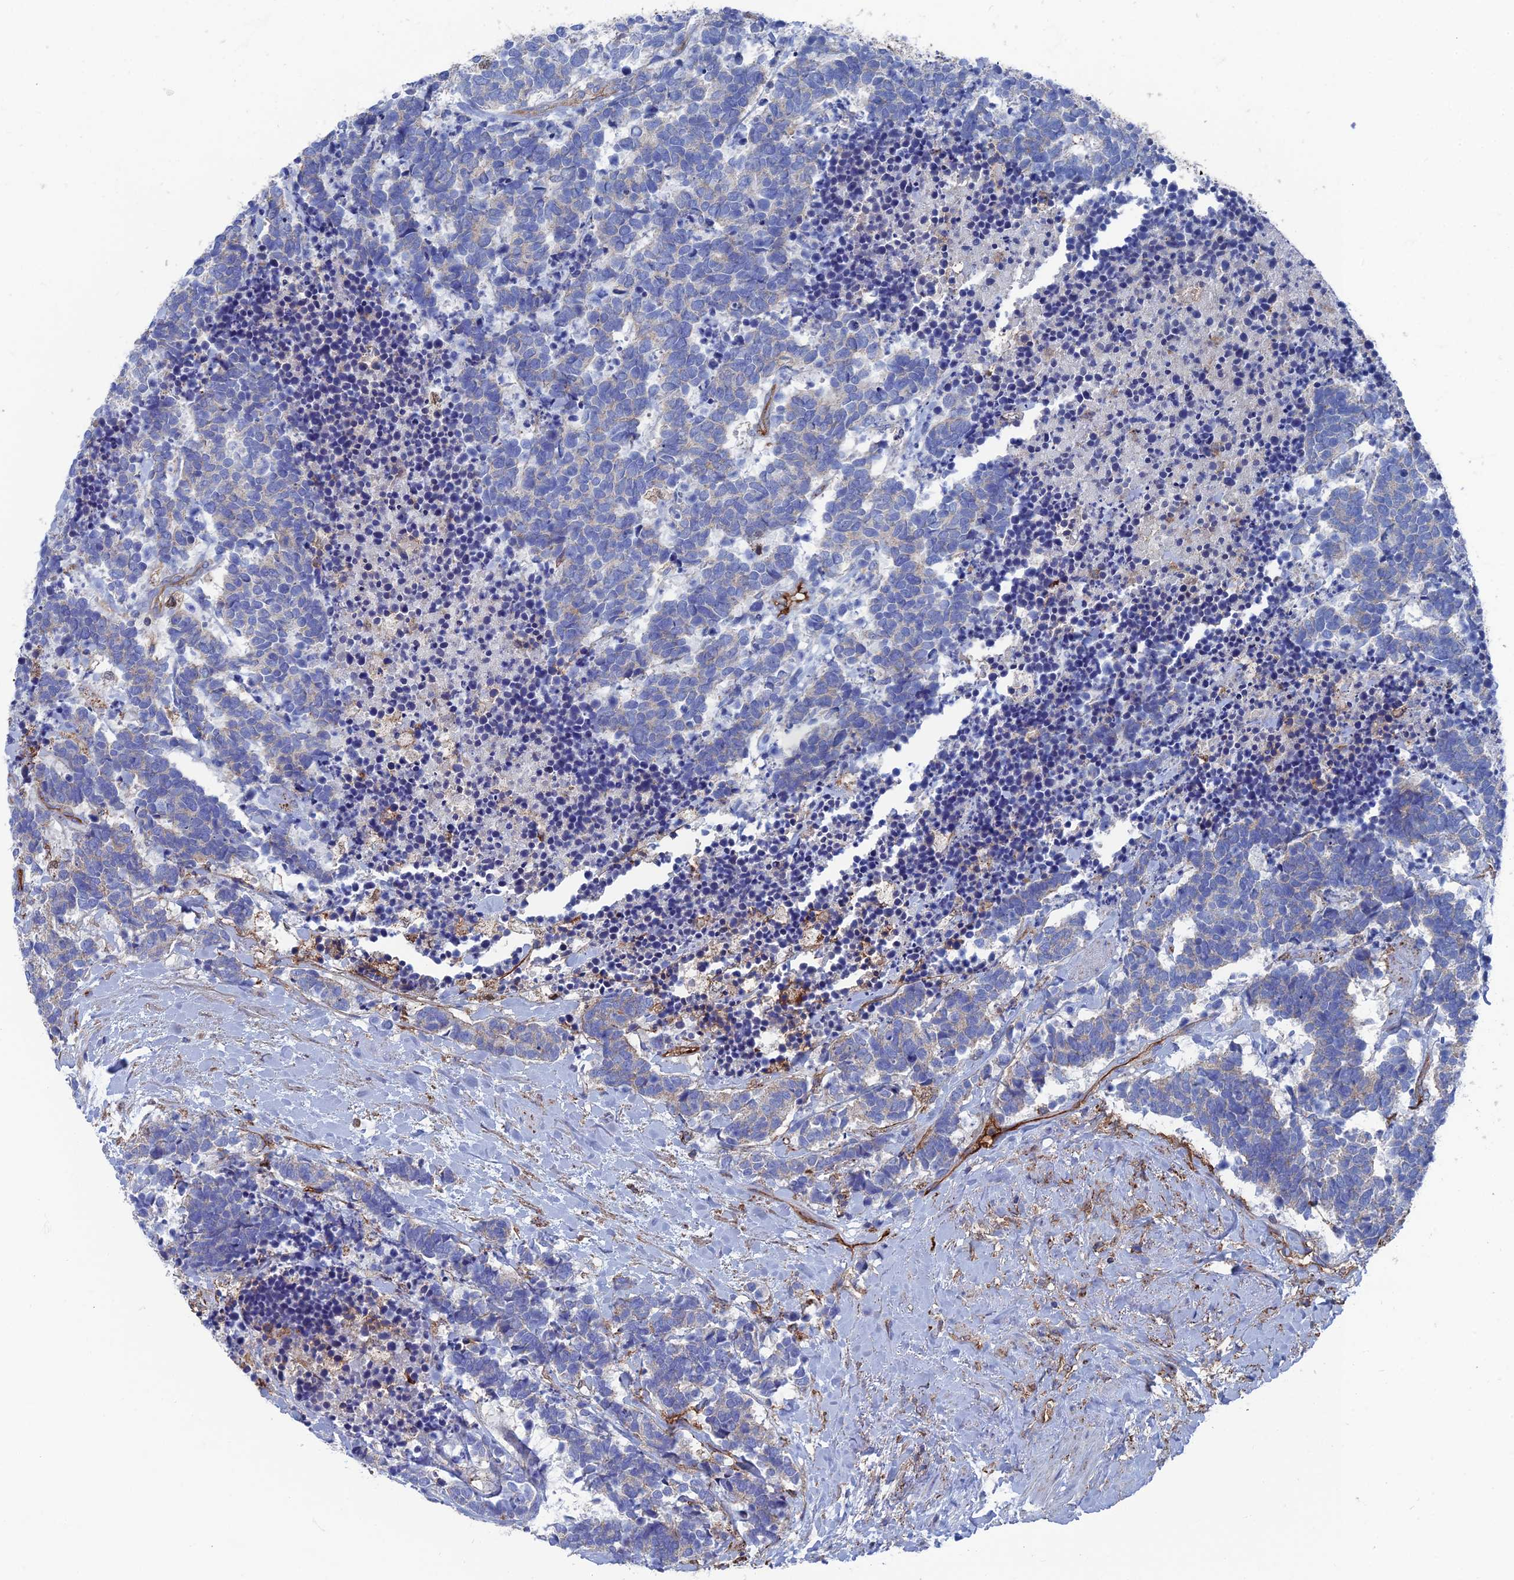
{"staining": {"intensity": "negative", "quantity": "none", "location": "none"}, "tissue": "carcinoid", "cell_type": "Tumor cells", "image_type": "cancer", "snomed": [{"axis": "morphology", "description": "Carcinoma, NOS"}, {"axis": "morphology", "description": "Carcinoid, malignant, NOS"}, {"axis": "topography", "description": "Prostate"}], "caption": "Immunohistochemistry (IHC) histopathology image of human carcinoma stained for a protein (brown), which shows no staining in tumor cells.", "gene": "SNX11", "patient": {"sex": "male", "age": 57}}